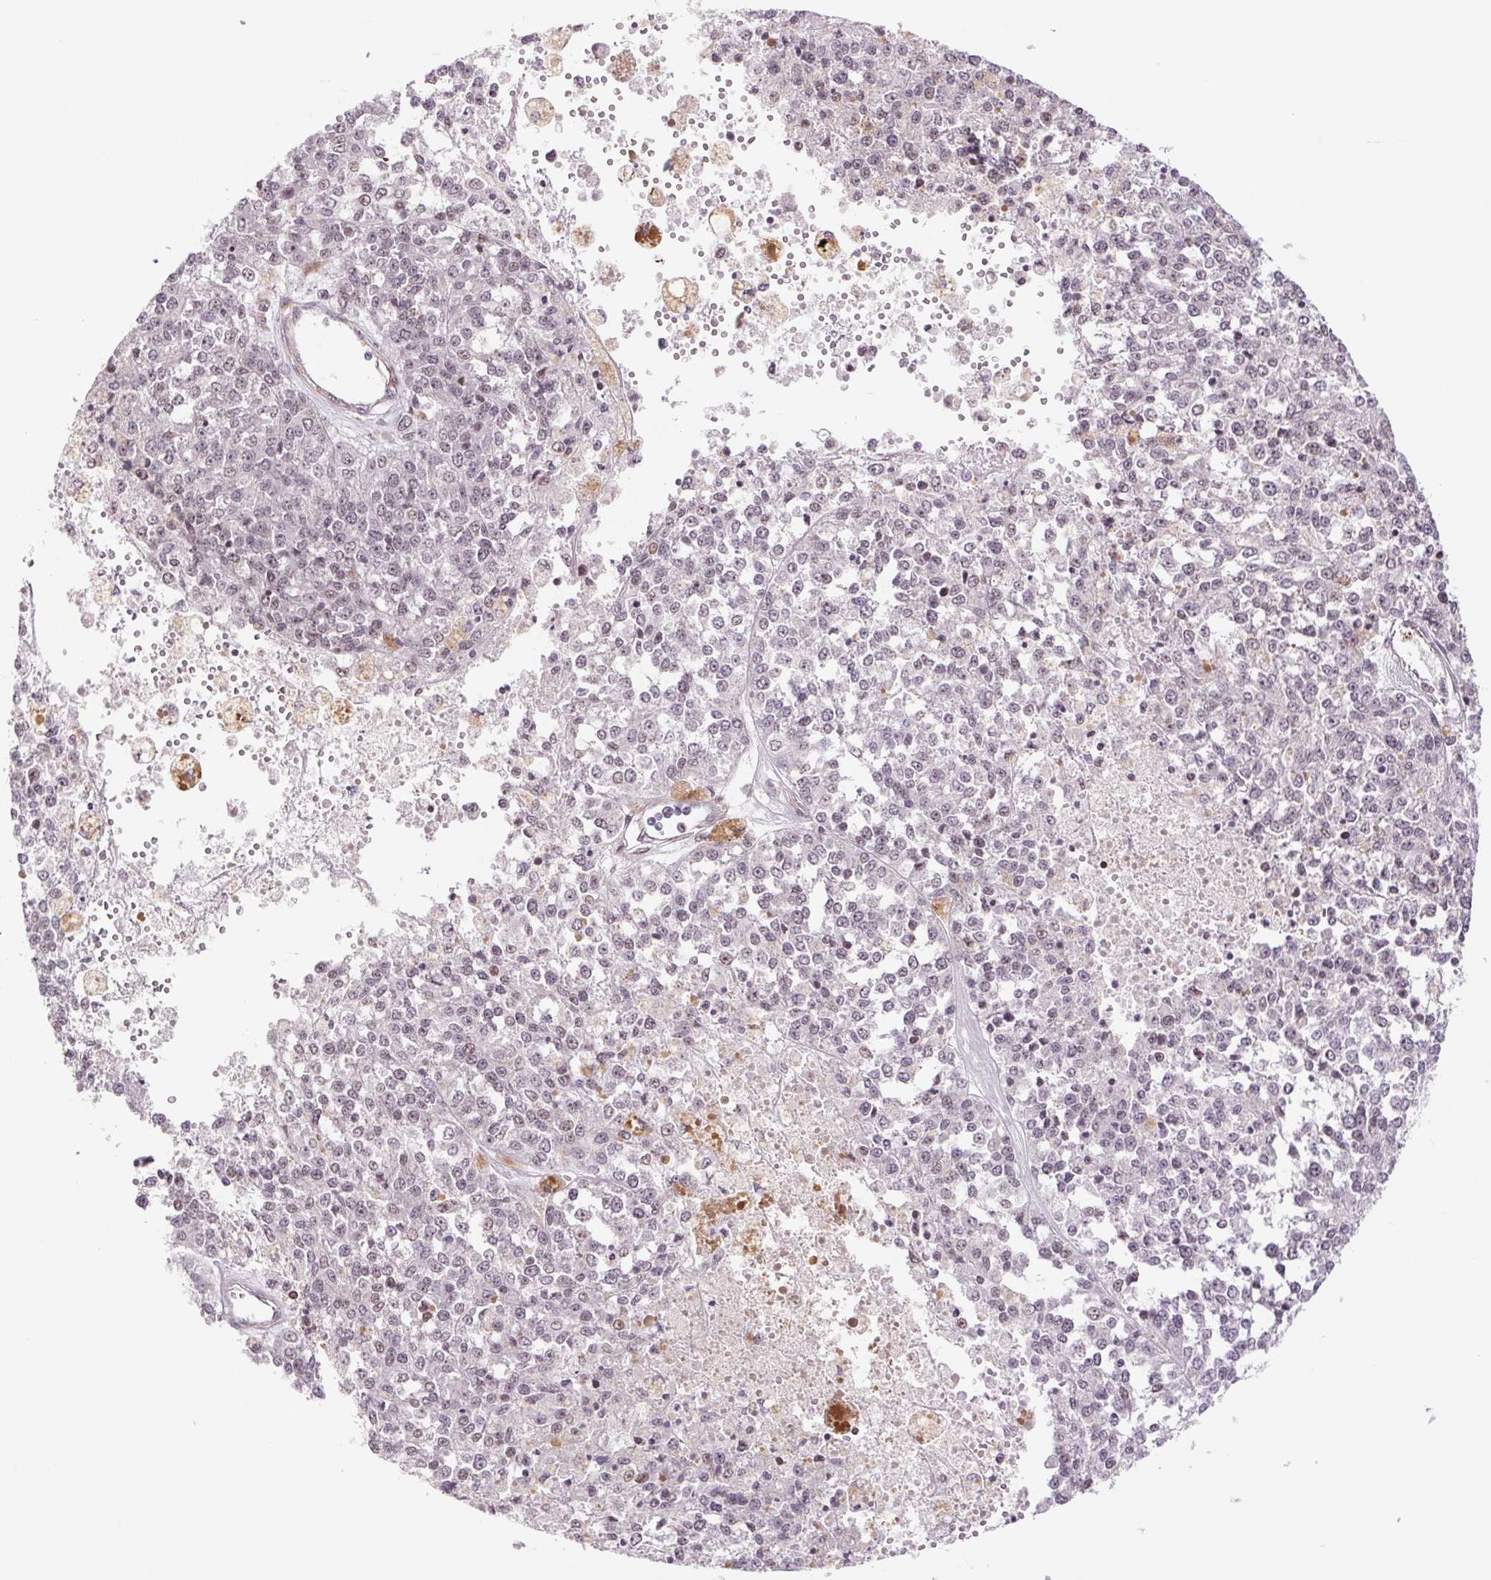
{"staining": {"intensity": "negative", "quantity": "none", "location": "none"}, "tissue": "melanoma", "cell_type": "Tumor cells", "image_type": "cancer", "snomed": [{"axis": "morphology", "description": "Malignant melanoma, Metastatic site"}, {"axis": "topography", "description": "Lymph node"}], "caption": "An image of human malignant melanoma (metastatic site) is negative for staining in tumor cells.", "gene": "CWC25", "patient": {"sex": "female", "age": 64}}